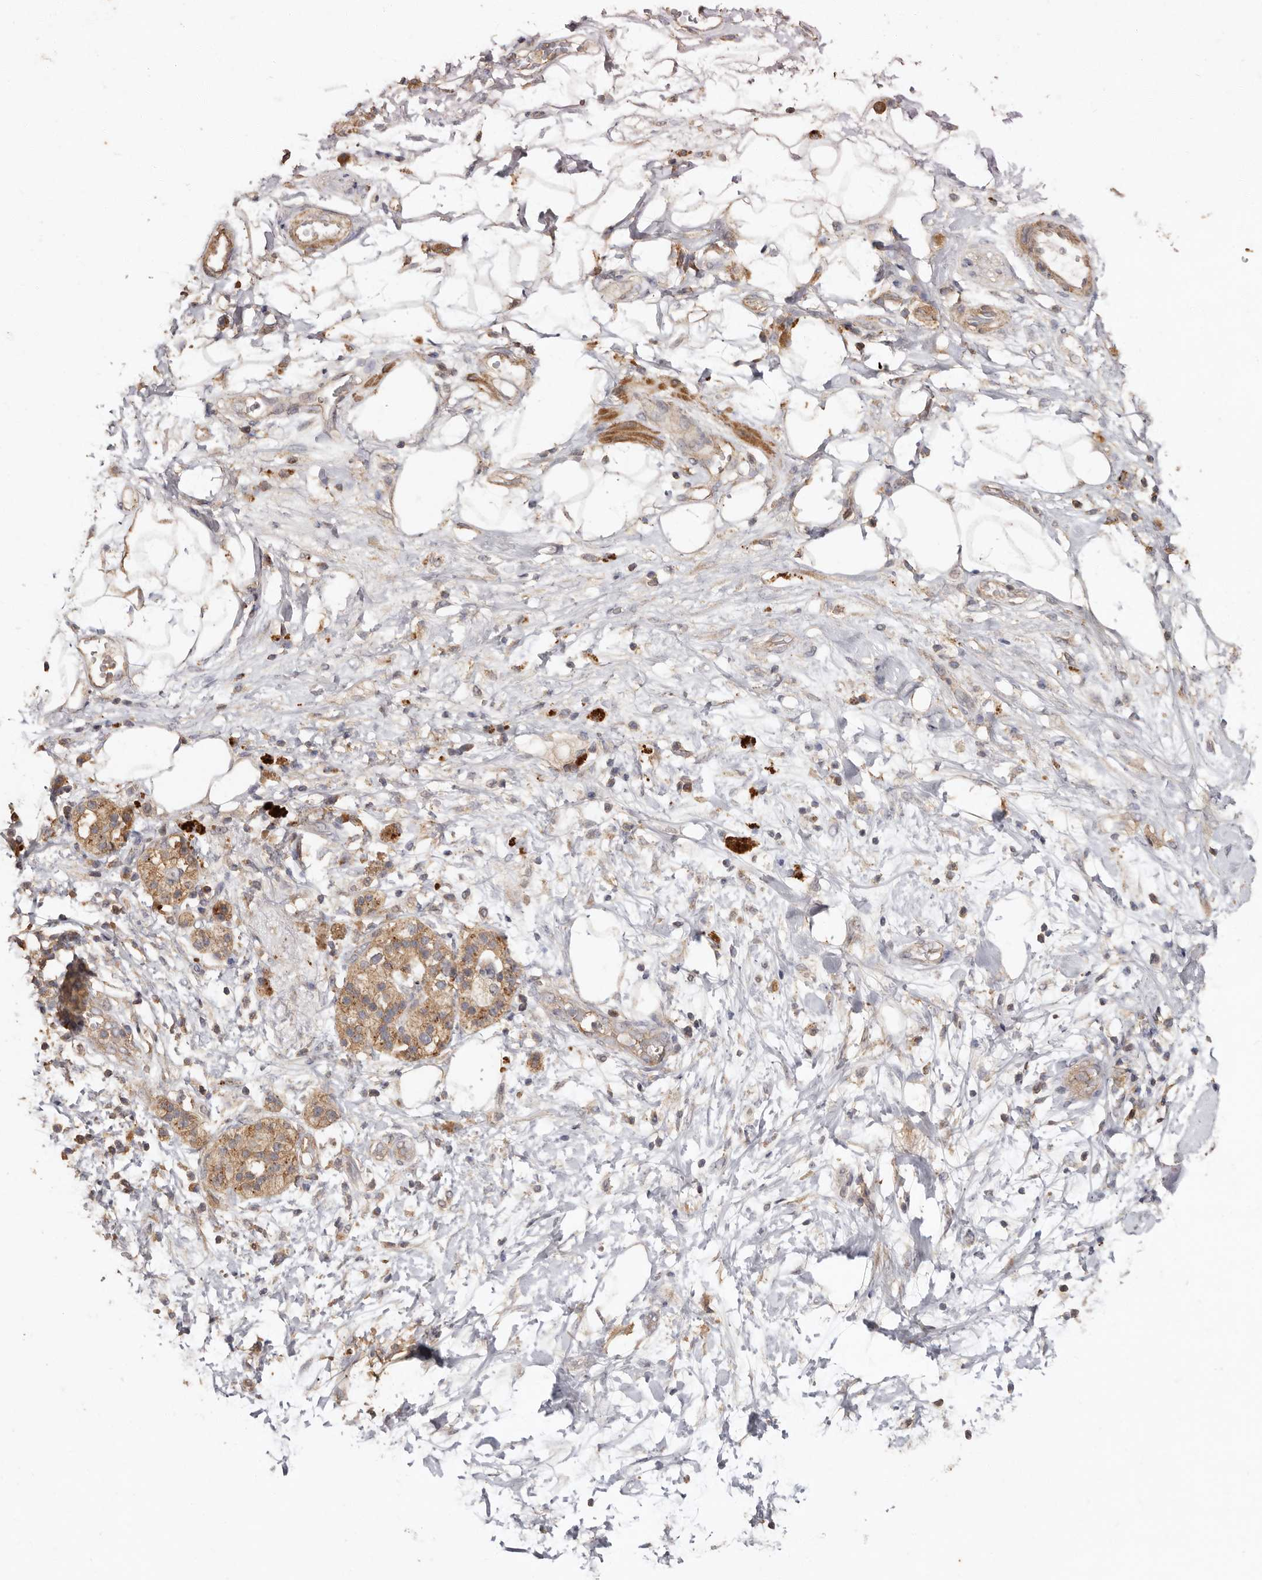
{"staining": {"intensity": "weak", "quantity": ">75%", "location": "cytoplasmic/membranous"}, "tissue": "adipose tissue", "cell_type": "Adipocytes", "image_type": "normal", "snomed": [{"axis": "morphology", "description": "Normal tissue, NOS"}, {"axis": "morphology", "description": "Adenocarcinoma, NOS"}, {"axis": "topography", "description": "Duodenum"}, {"axis": "topography", "description": "Peripheral nerve tissue"}], "caption": "Adipose tissue stained with immunohistochemistry exhibits weak cytoplasmic/membranous staining in approximately >75% of adipocytes.", "gene": "RWDD1", "patient": {"sex": "female", "age": 60}}